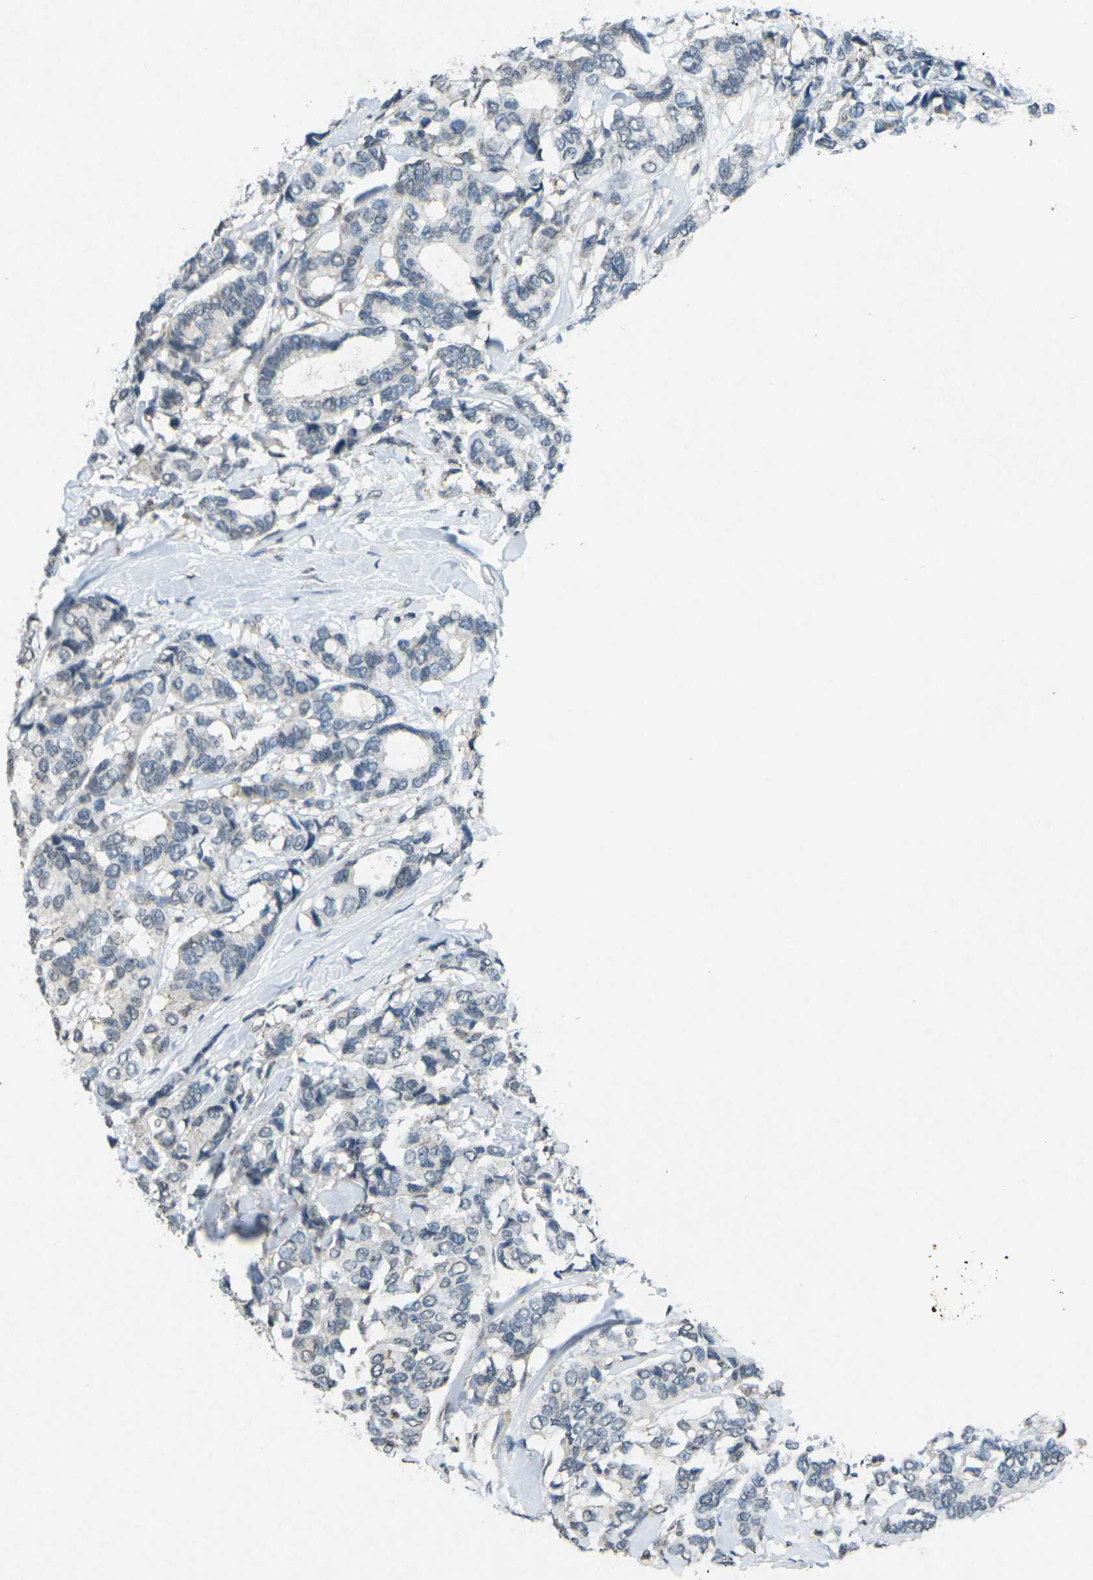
{"staining": {"intensity": "negative", "quantity": "none", "location": "none"}, "tissue": "breast cancer", "cell_type": "Tumor cells", "image_type": "cancer", "snomed": [{"axis": "morphology", "description": "Duct carcinoma"}, {"axis": "topography", "description": "Breast"}], "caption": "Immunohistochemistry photomicrograph of human invasive ductal carcinoma (breast) stained for a protein (brown), which shows no staining in tumor cells.", "gene": "TFR2", "patient": {"sex": "female", "age": 87}}